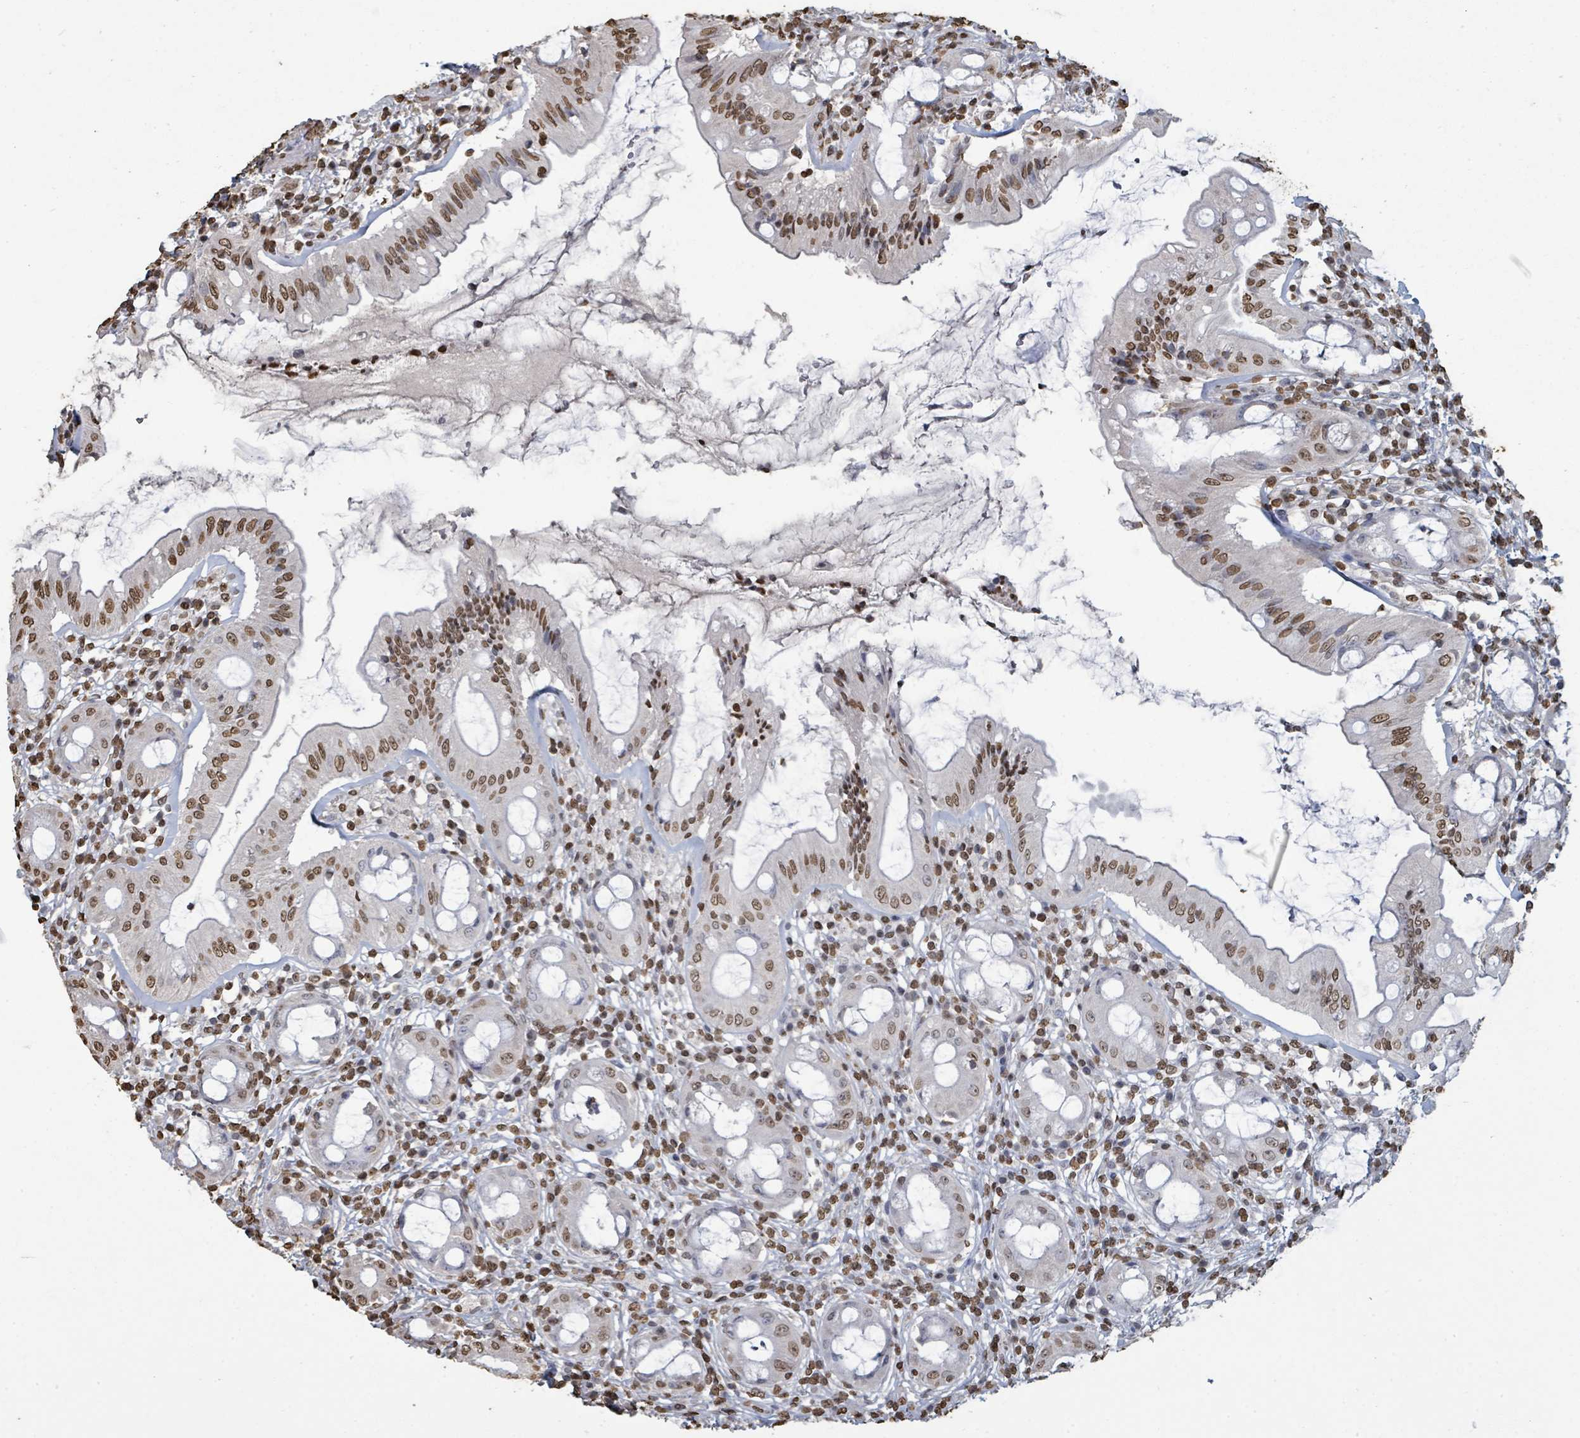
{"staining": {"intensity": "moderate", "quantity": "25%-75%", "location": "nuclear"}, "tissue": "rectum", "cell_type": "Glandular cells", "image_type": "normal", "snomed": [{"axis": "morphology", "description": "Normal tissue, NOS"}, {"axis": "topography", "description": "Rectum"}], "caption": "Rectum stained for a protein exhibits moderate nuclear positivity in glandular cells.", "gene": "MRPS12", "patient": {"sex": "female", "age": 57}}